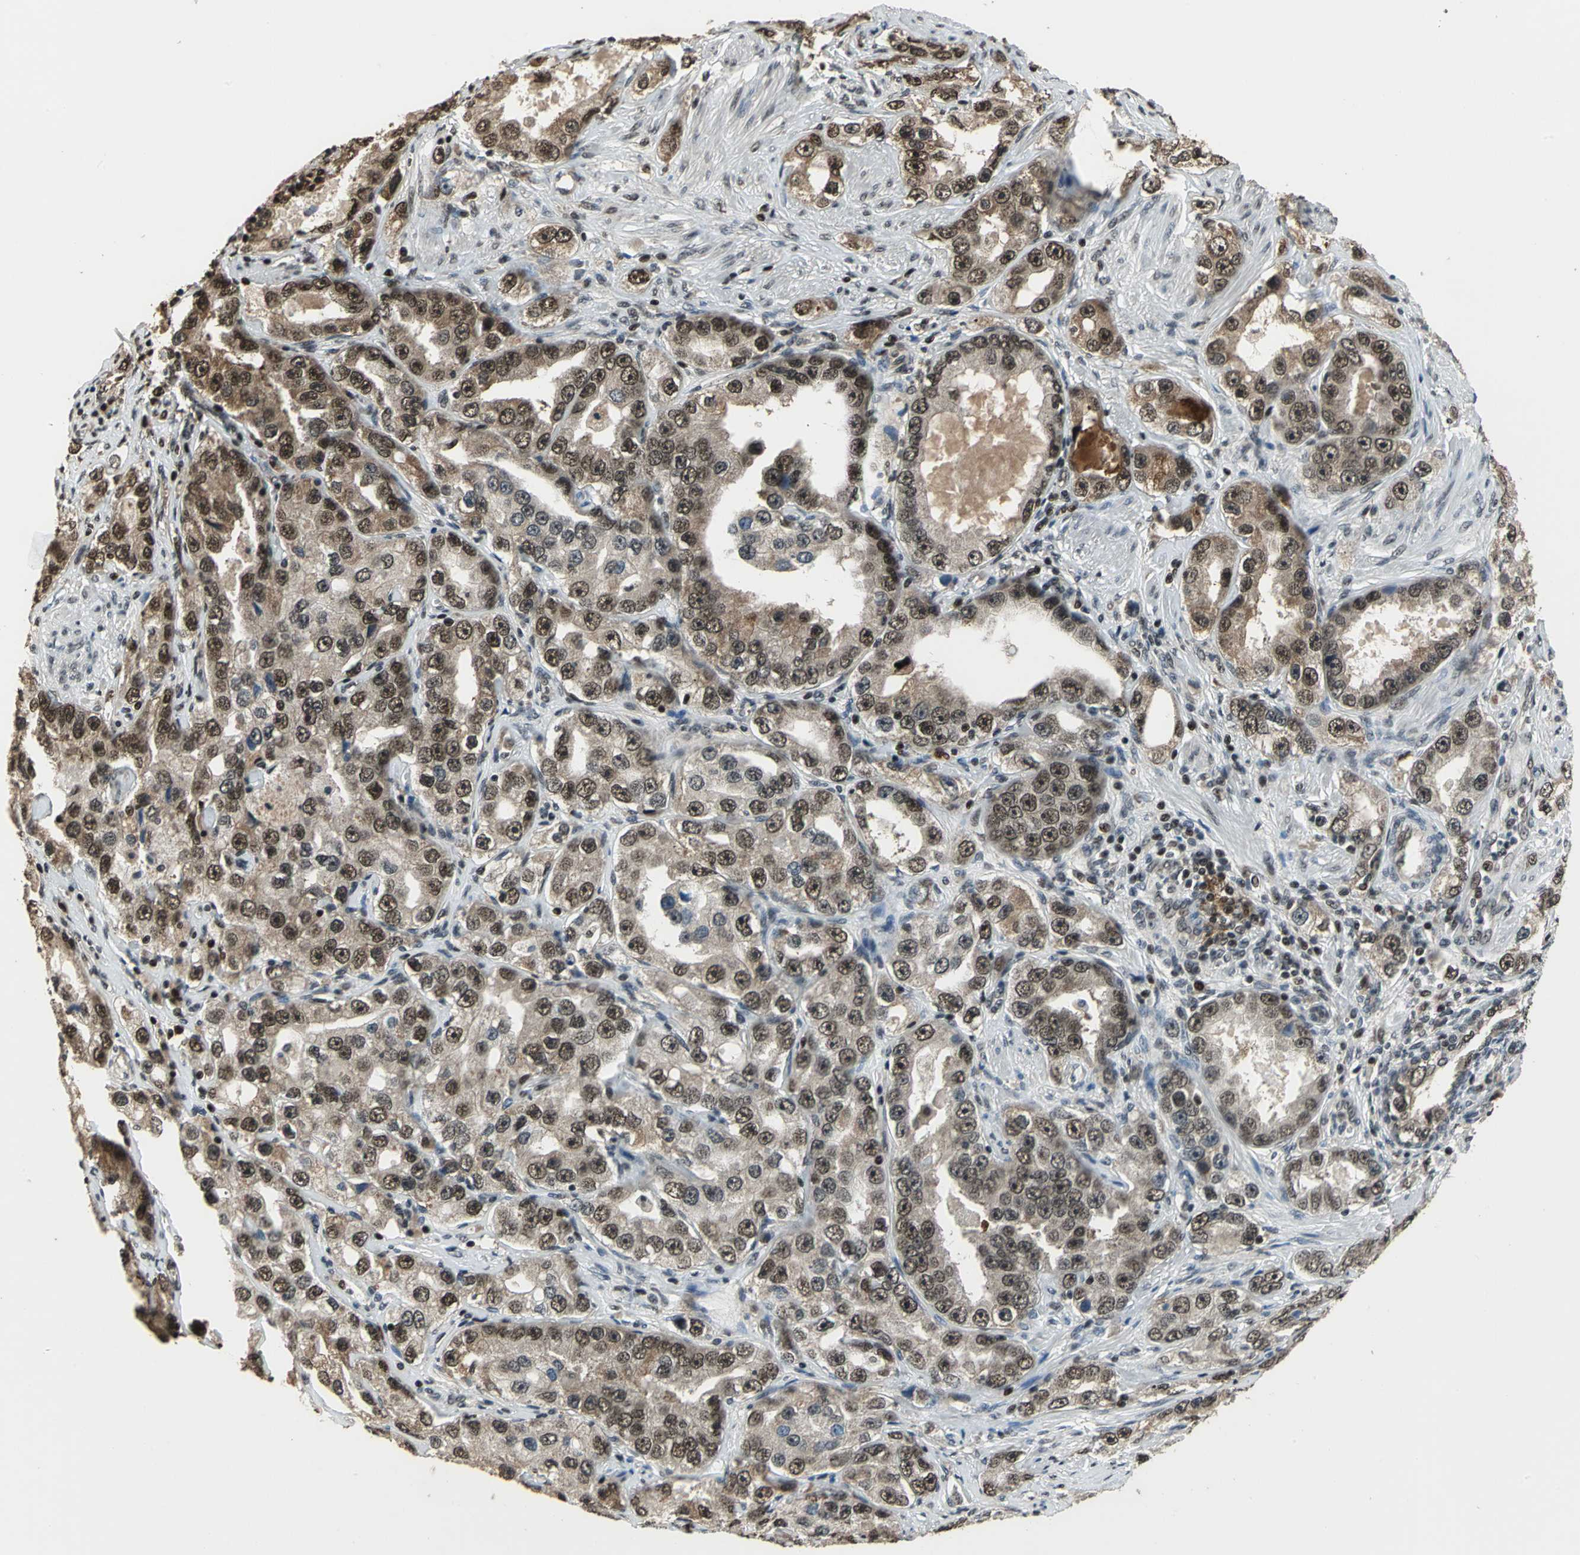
{"staining": {"intensity": "moderate", "quantity": ">75%", "location": "nuclear"}, "tissue": "prostate cancer", "cell_type": "Tumor cells", "image_type": "cancer", "snomed": [{"axis": "morphology", "description": "Adenocarcinoma, High grade"}, {"axis": "topography", "description": "Prostate"}], "caption": "Moderate nuclear staining is identified in about >75% of tumor cells in high-grade adenocarcinoma (prostate).", "gene": "MIS18BP1", "patient": {"sex": "male", "age": 63}}